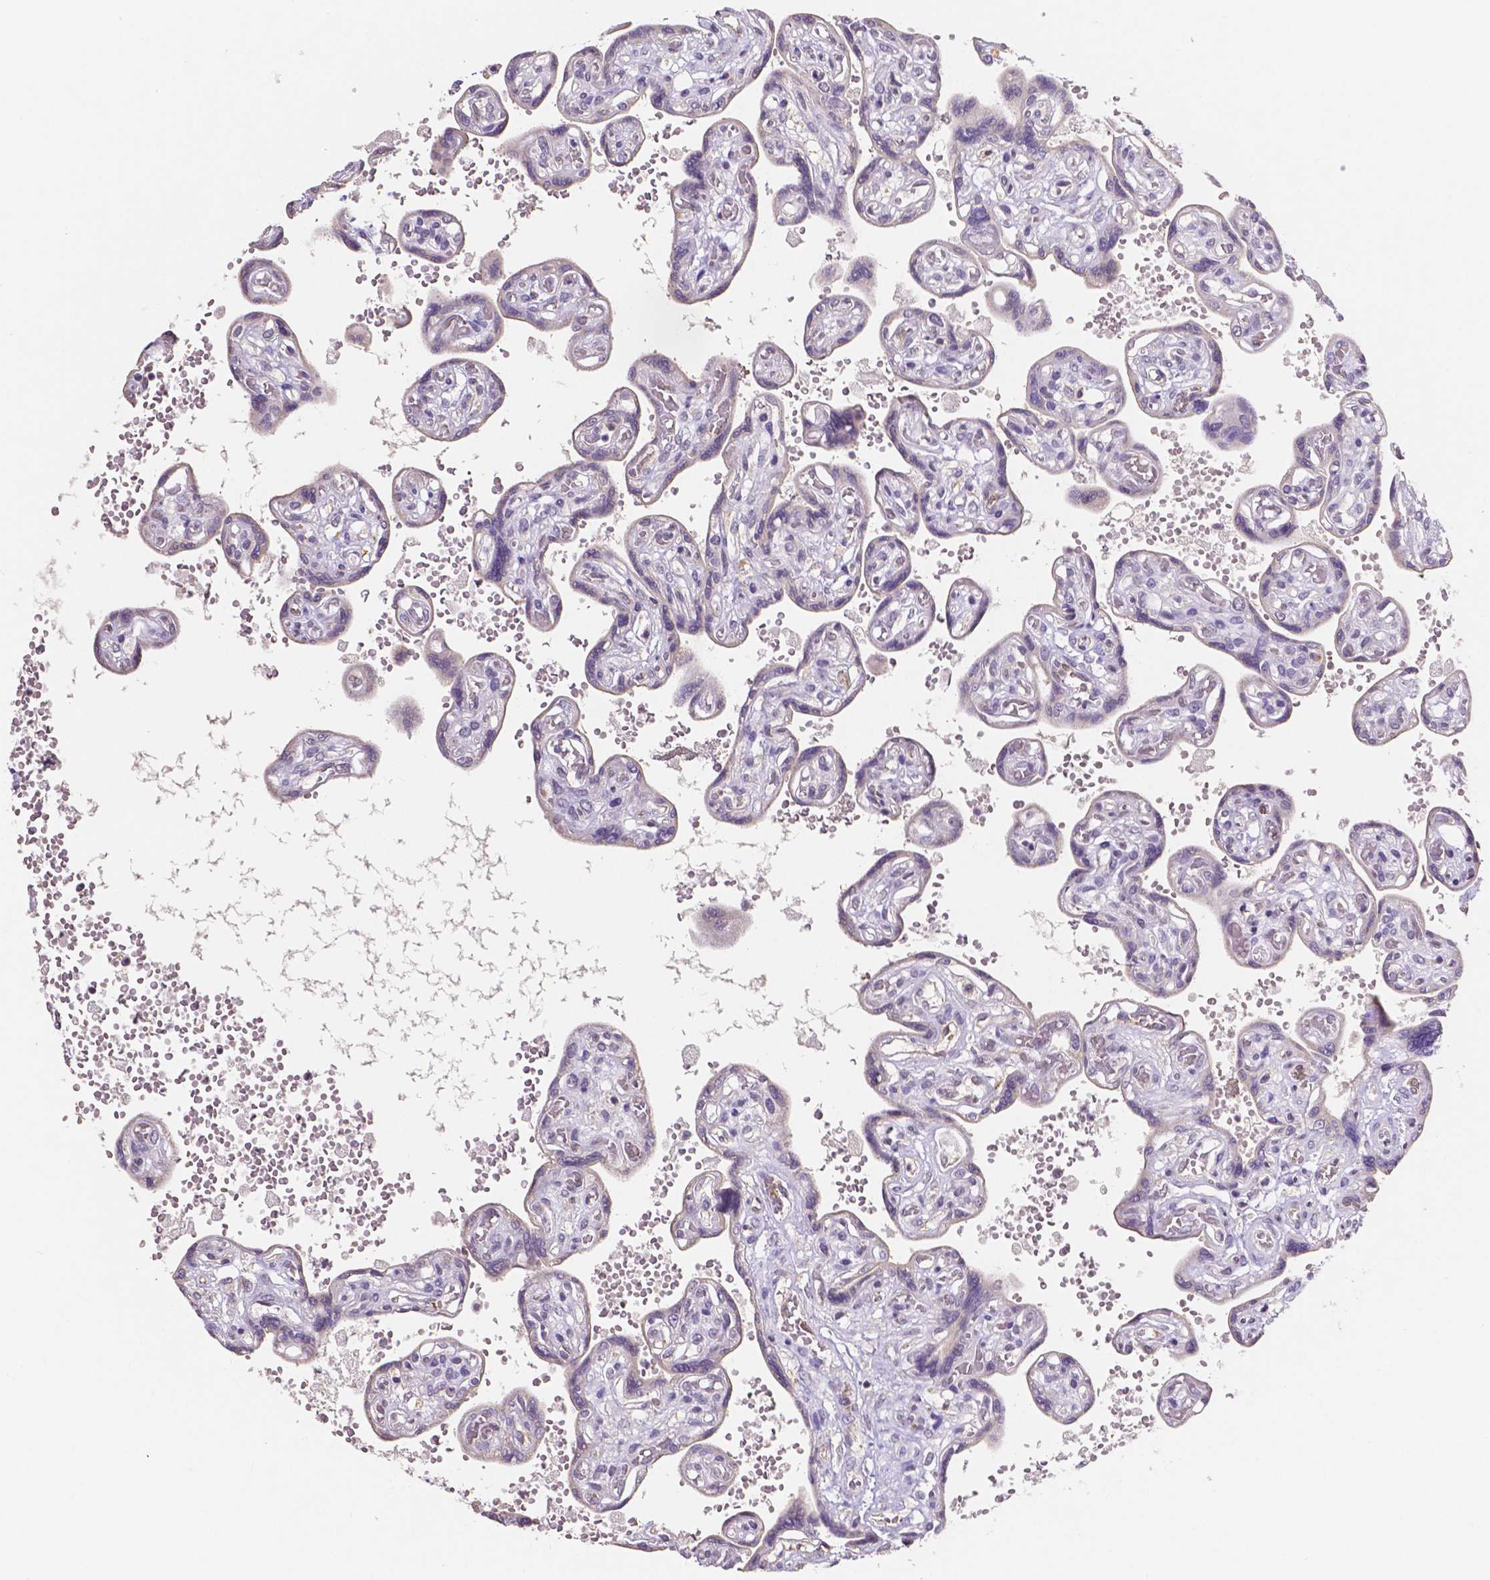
{"staining": {"intensity": "negative", "quantity": "none", "location": "none"}, "tissue": "placenta", "cell_type": "Trophoblastic cells", "image_type": "normal", "snomed": [{"axis": "morphology", "description": "Normal tissue, NOS"}, {"axis": "topography", "description": "Placenta"}], "caption": "Immunohistochemistry (IHC) of unremarkable human placenta reveals no staining in trophoblastic cells.", "gene": "ELAVL2", "patient": {"sex": "female", "age": 32}}